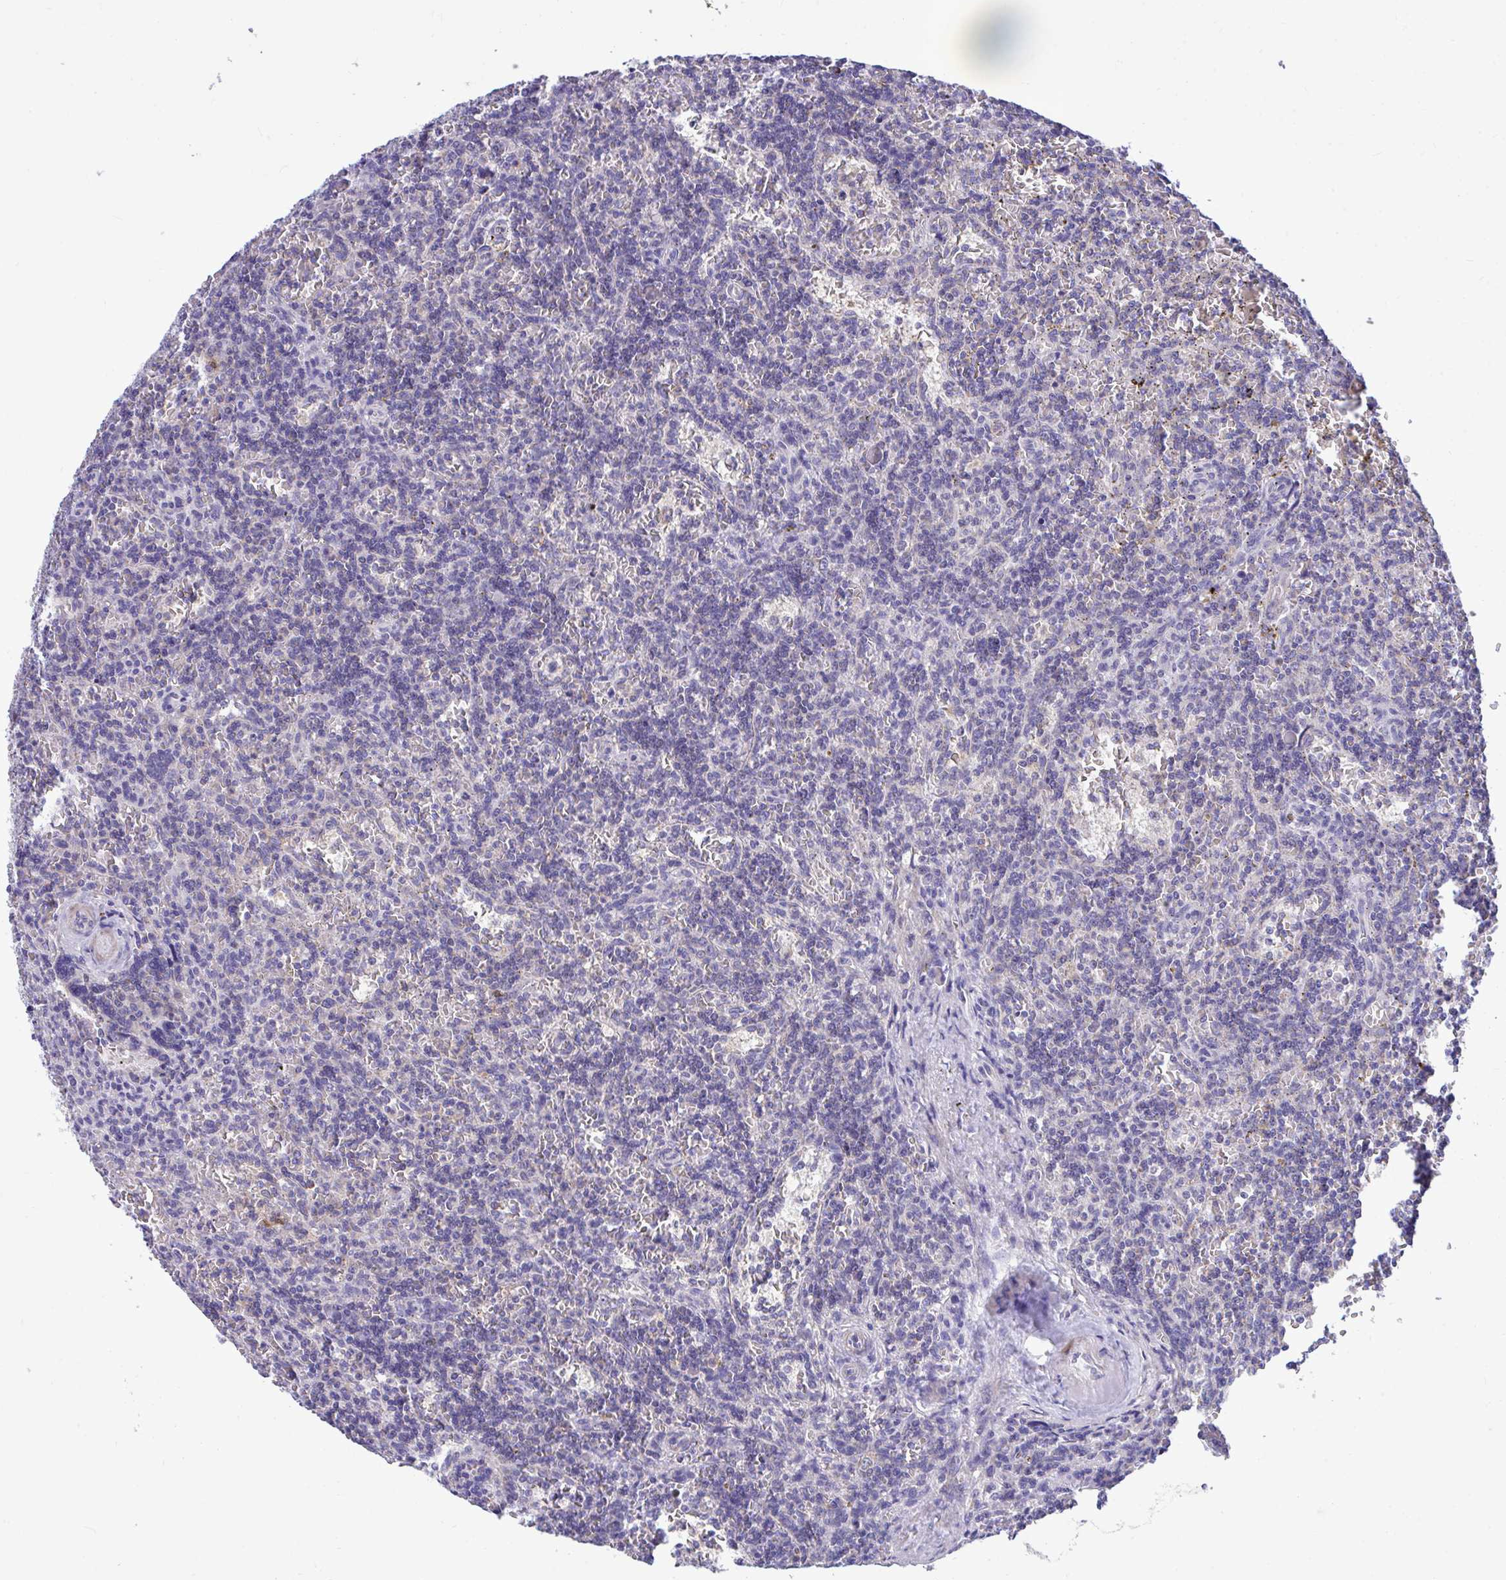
{"staining": {"intensity": "negative", "quantity": "none", "location": "none"}, "tissue": "lymphoma", "cell_type": "Tumor cells", "image_type": "cancer", "snomed": [{"axis": "morphology", "description": "Malignant lymphoma, non-Hodgkin's type, Low grade"}, {"axis": "topography", "description": "Spleen"}], "caption": "Image shows no significant protein positivity in tumor cells of malignant lymphoma, non-Hodgkin's type (low-grade).", "gene": "SARS2", "patient": {"sex": "male", "age": 73}}